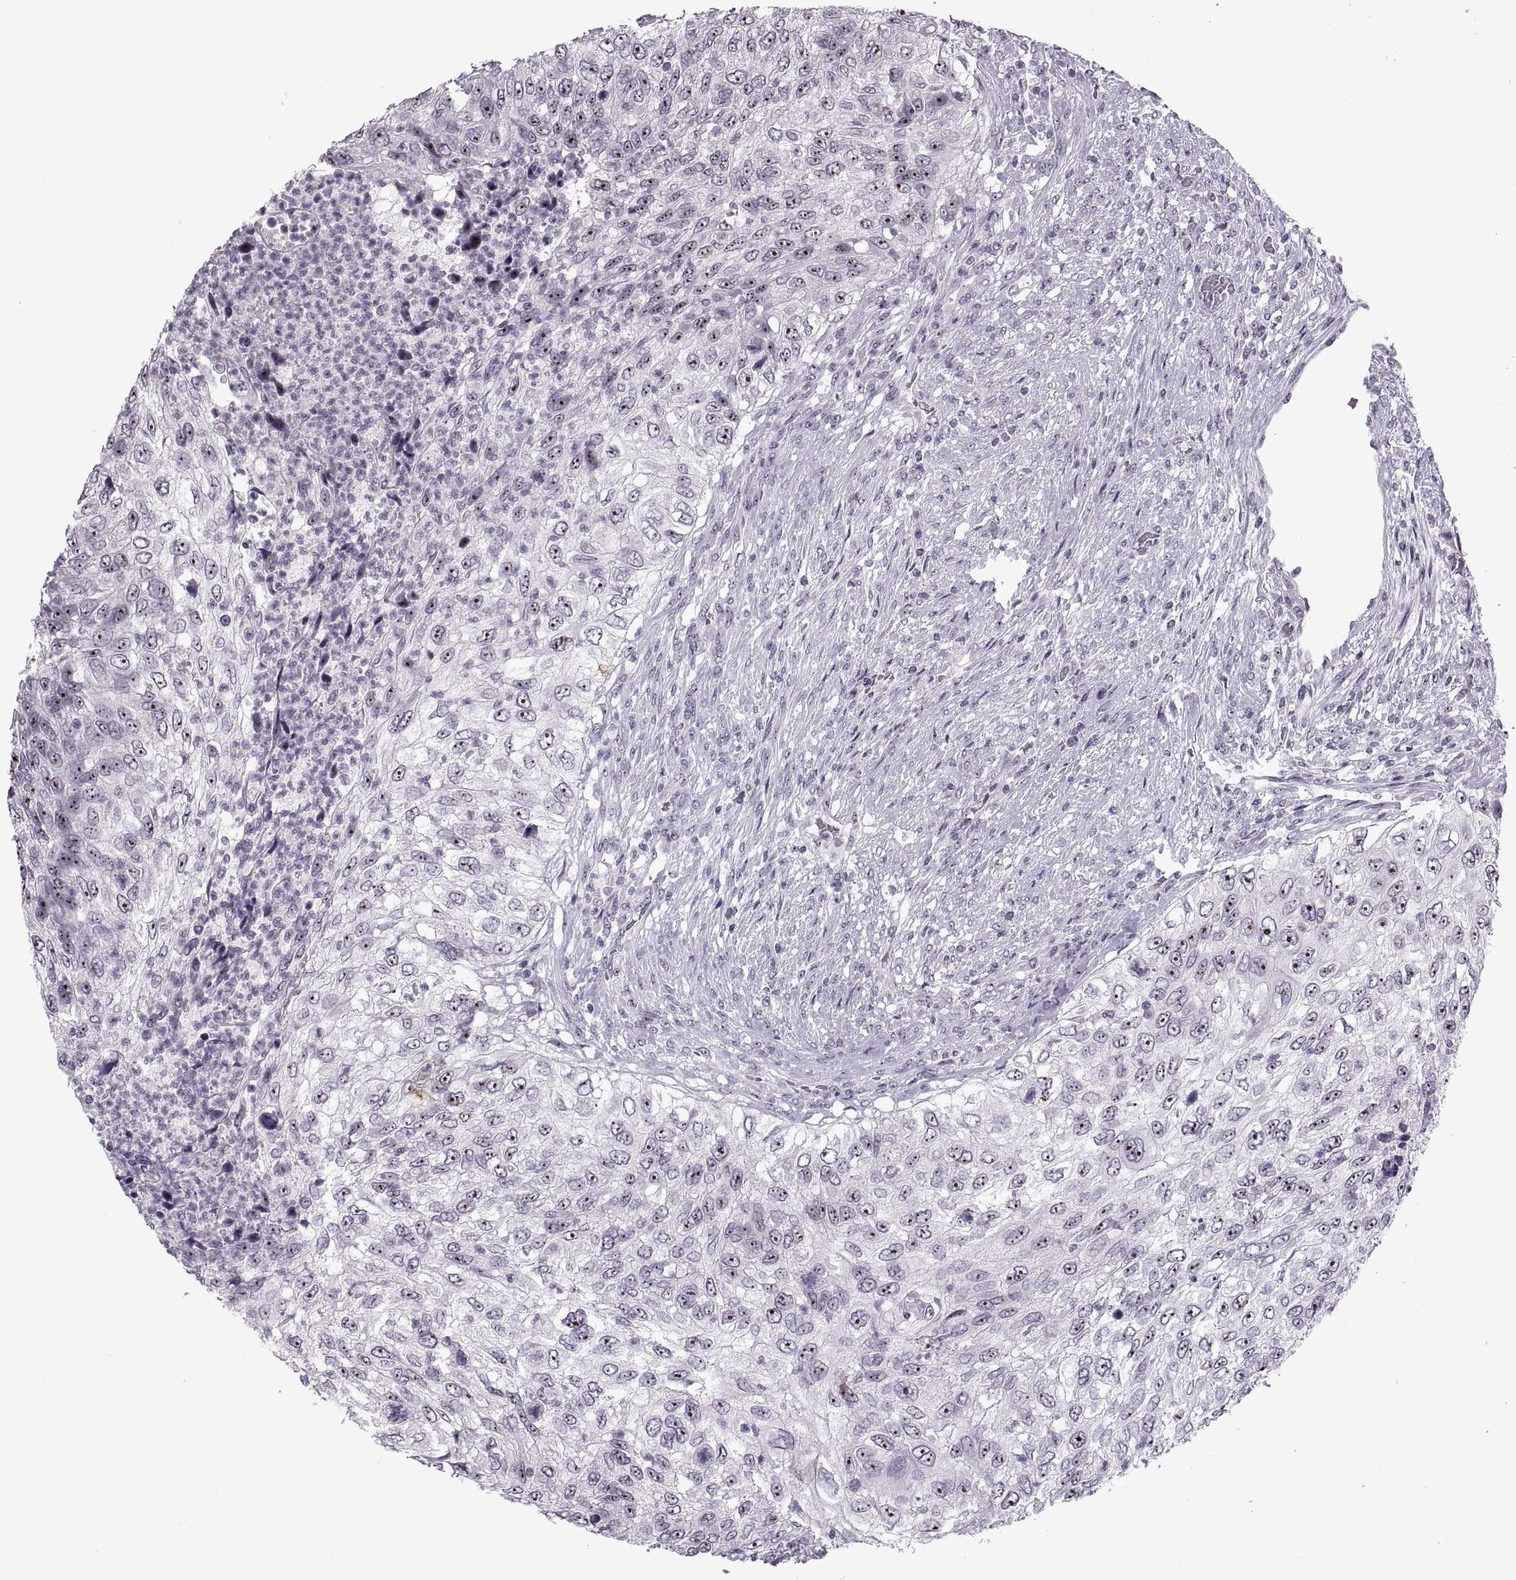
{"staining": {"intensity": "strong", "quantity": ">75%", "location": "nuclear"}, "tissue": "urothelial cancer", "cell_type": "Tumor cells", "image_type": "cancer", "snomed": [{"axis": "morphology", "description": "Urothelial carcinoma, High grade"}, {"axis": "topography", "description": "Urinary bladder"}], "caption": "DAB immunohistochemical staining of high-grade urothelial carcinoma displays strong nuclear protein staining in about >75% of tumor cells. The protein of interest is shown in brown color, while the nuclei are stained blue.", "gene": "SINHCAF", "patient": {"sex": "female", "age": 60}}